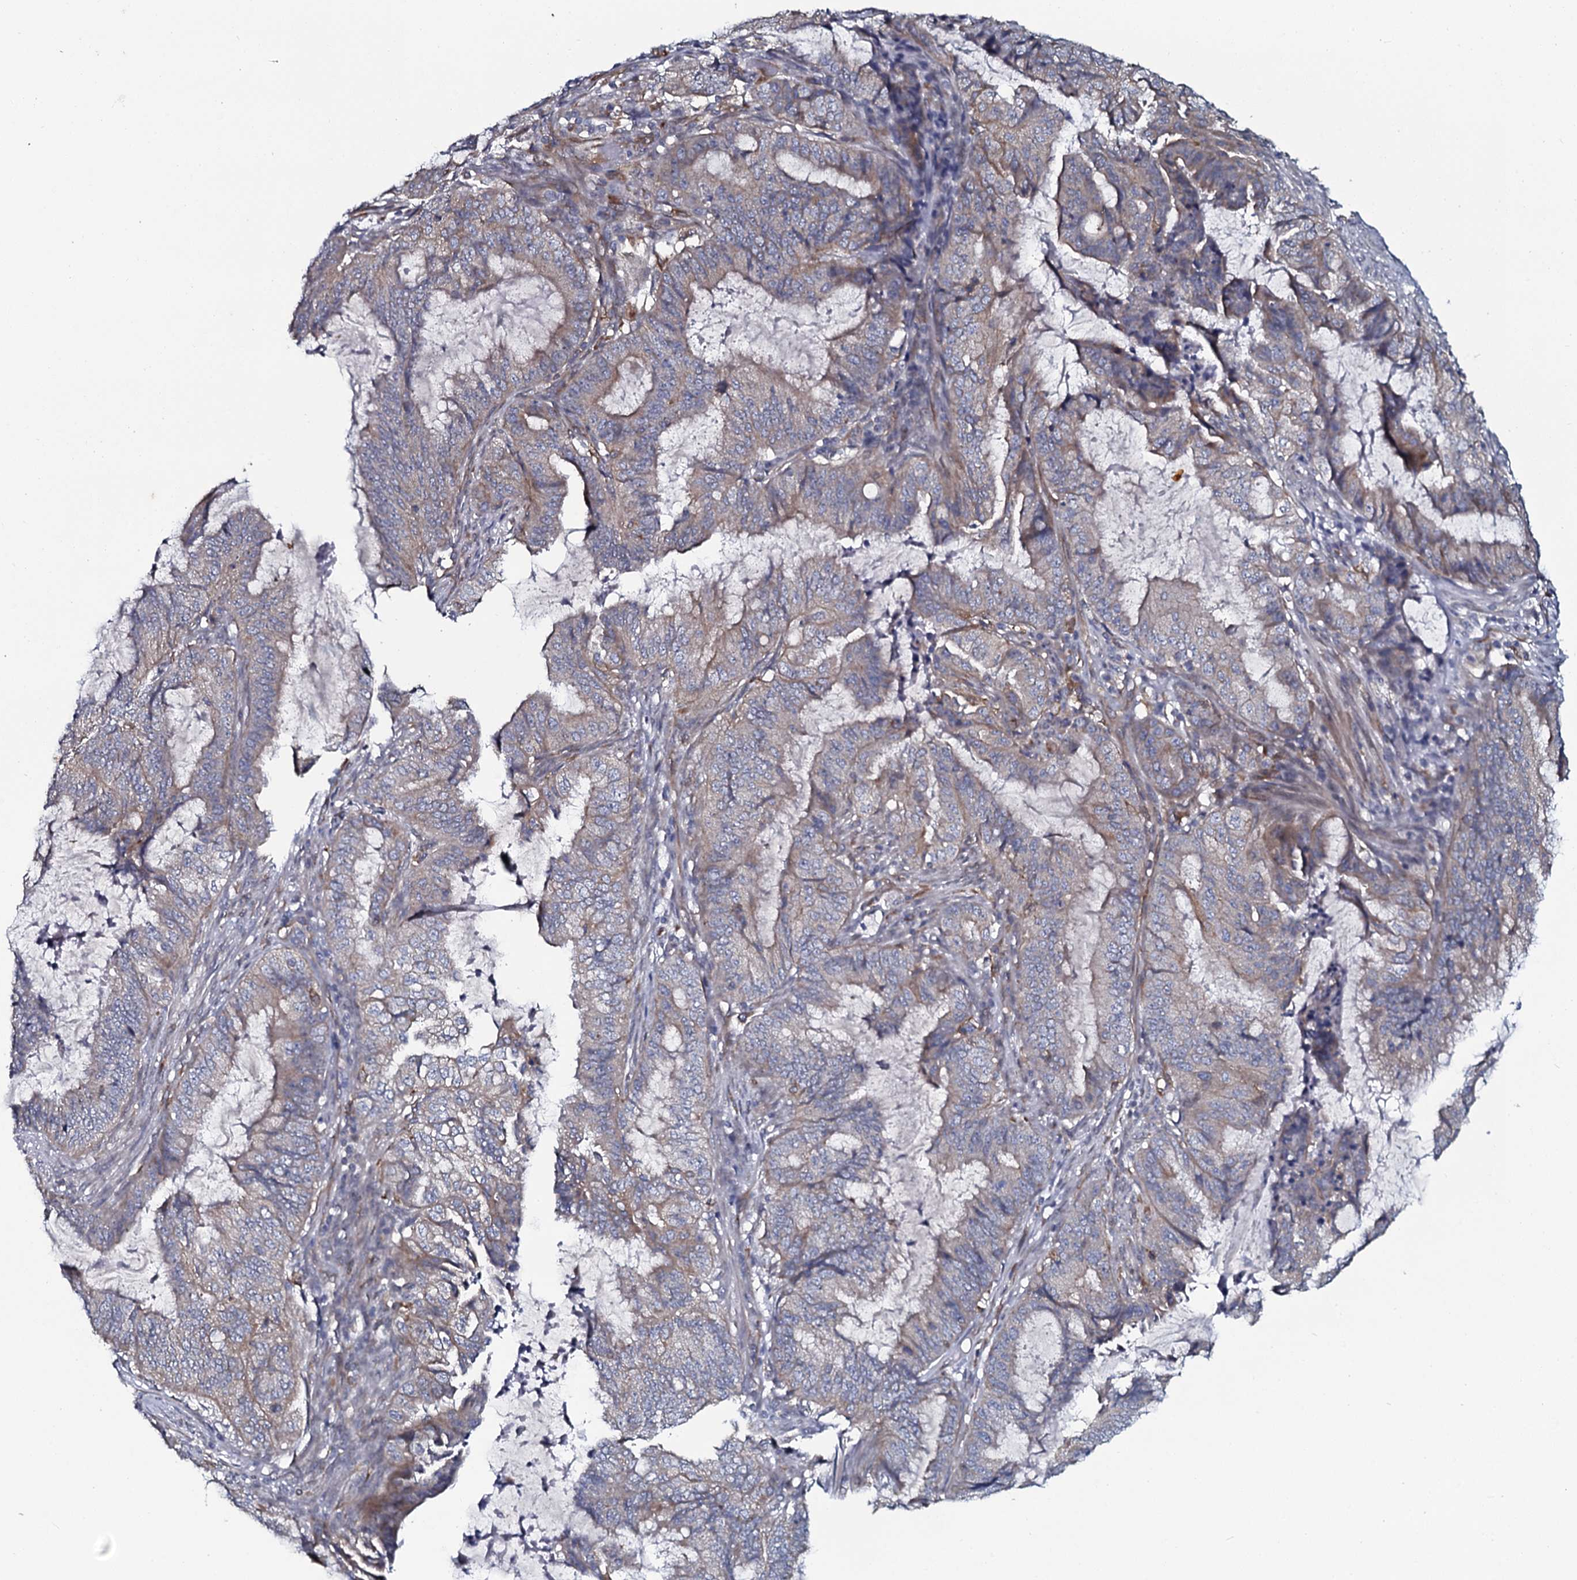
{"staining": {"intensity": "negative", "quantity": "none", "location": "none"}, "tissue": "endometrial cancer", "cell_type": "Tumor cells", "image_type": "cancer", "snomed": [{"axis": "morphology", "description": "Adenocarcinoma, NOS"}, {"axis": "topography", "description": "Endometrium"}], "caption": "A photomicrograph of endometrial adenocarcinoma stained for a protein reveals no brown staining in tumor cells.", "gene": "TMEM151A", "patient": {"sex": "female", "age": 51}}